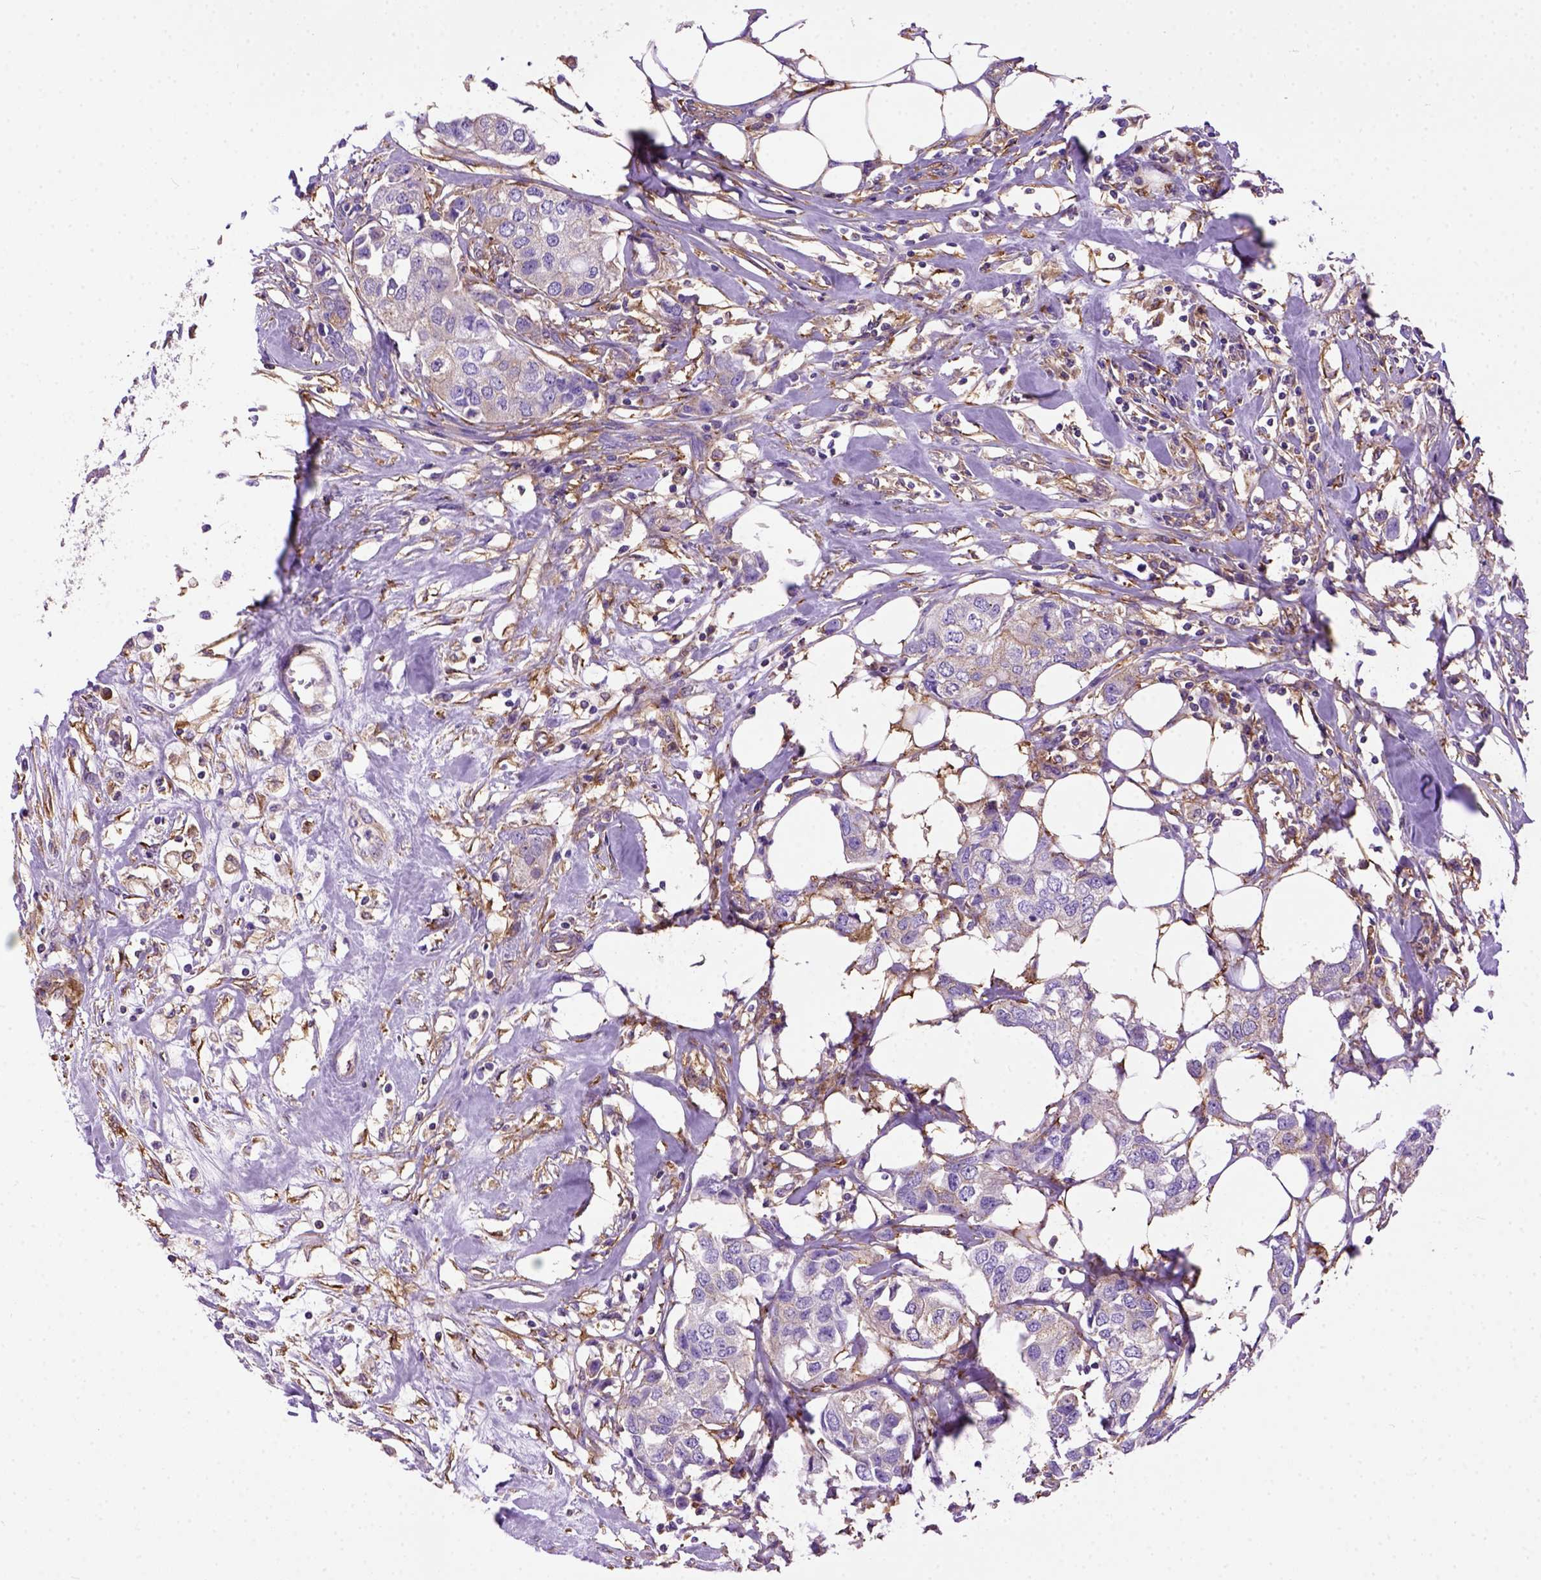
{"staining": {"intensity": "negative", "quantity": "none", "location": "none"}, "tissue": "breast cancer", "cell_type": "Tumor cells", "image_type": "cancer", "snomed": [{"axis": "morphology", "description": "Duct carcinoma"}, {"axis": "topography", "description": "Breast"}], "caption": "This is a image of immunohistochemistry staining of breast cancer, which shows no expression in tumor cells. (DAB (3,3'-diaminobenzidine) immunohistochemistry, high magnification).", "gene": "MVP", "patient": {"sex": "female", "age": 80}}